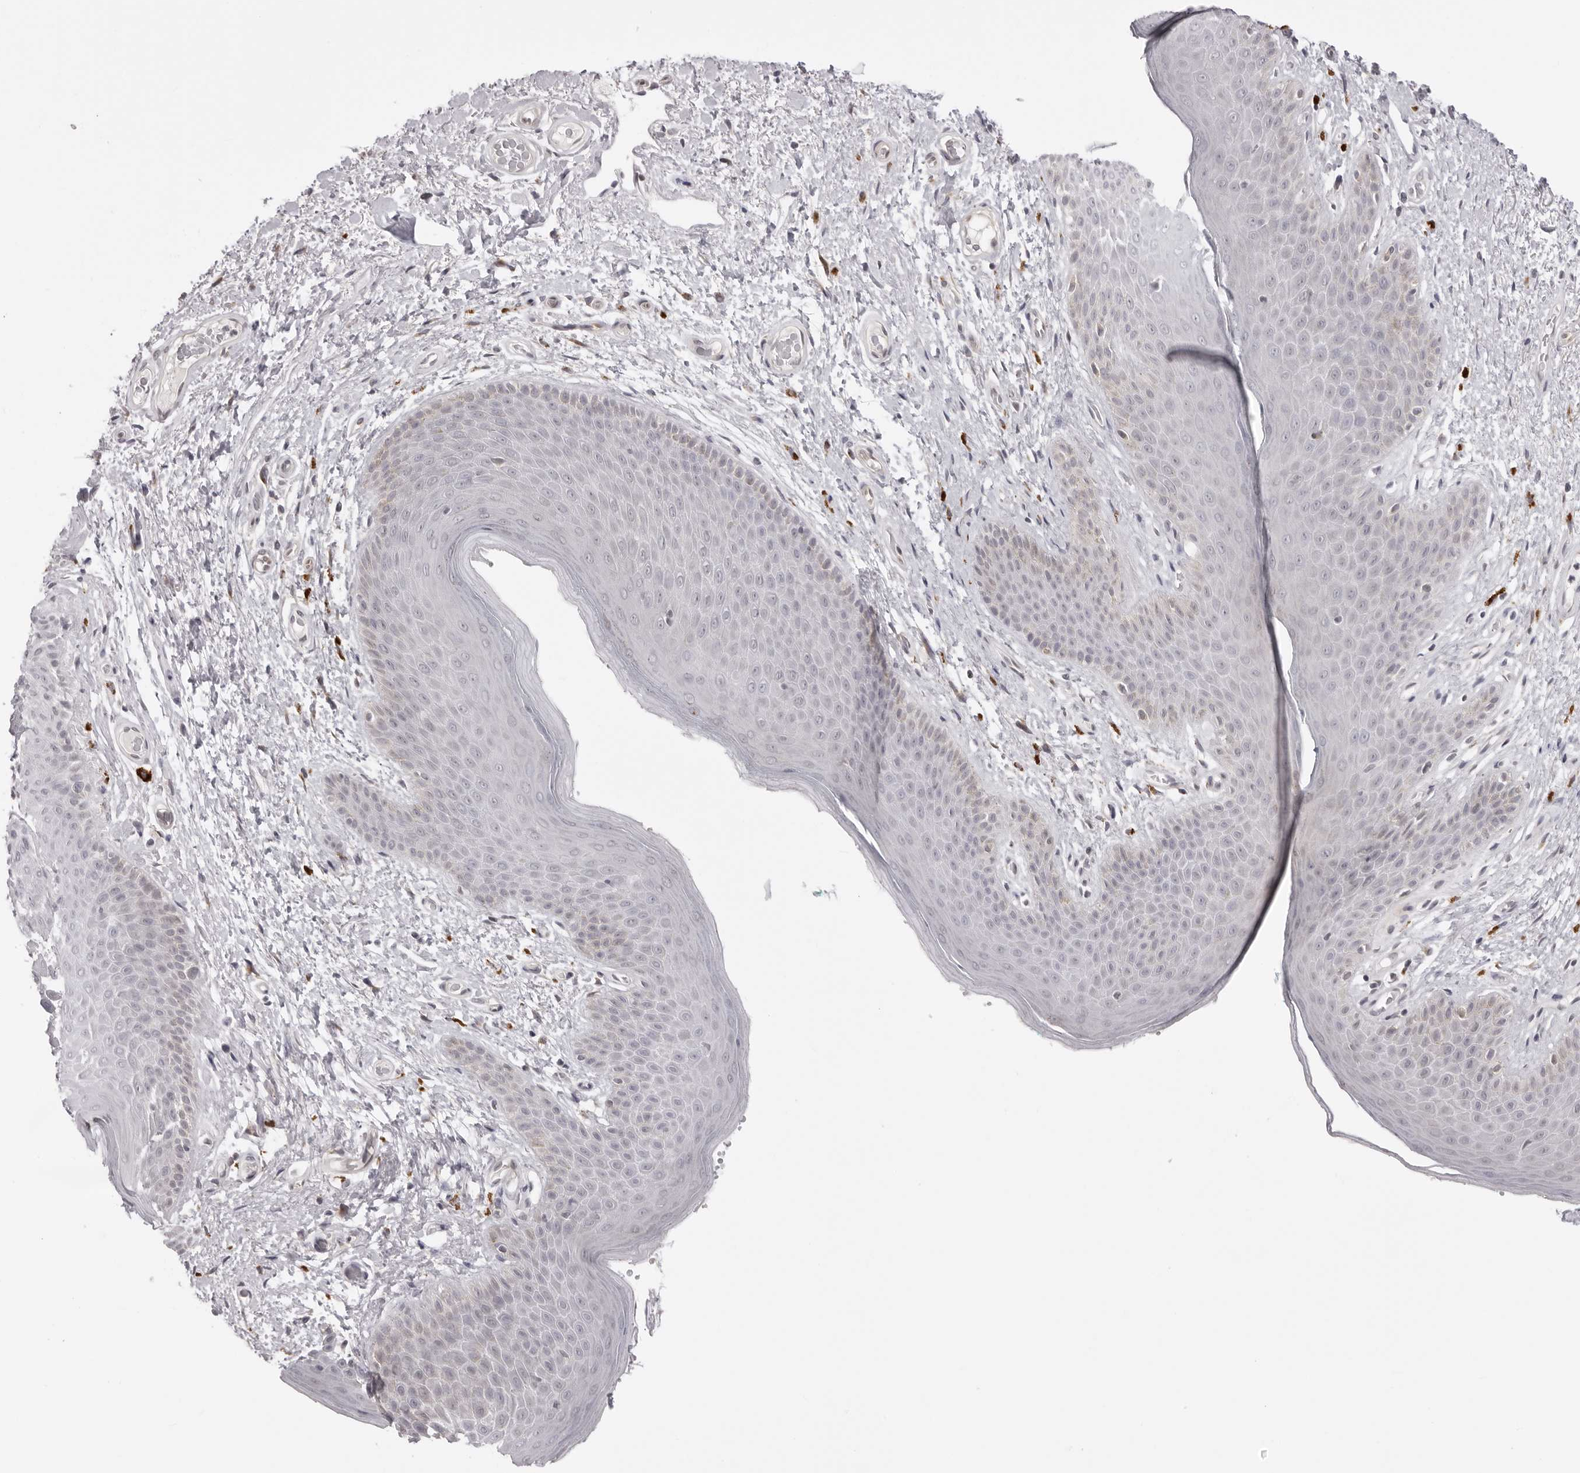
{"staining": {"intensity": "negative", "quantity": "none", "location": "none"}, "tissue": "skin", "cell_type": "Epidermal cells", "image_type": "normal", "snomed": [{"axis": "morphology", "description": "Normal tissue, NOS"}, {"axis": "topography", "description": "Anal"}], "caption": "DAB immunohistochemical staining of benign human skin shows no significant expression in epidermal cells.", "gene": "SUGCT", "patient": {"sex": "male", "age": 74}}